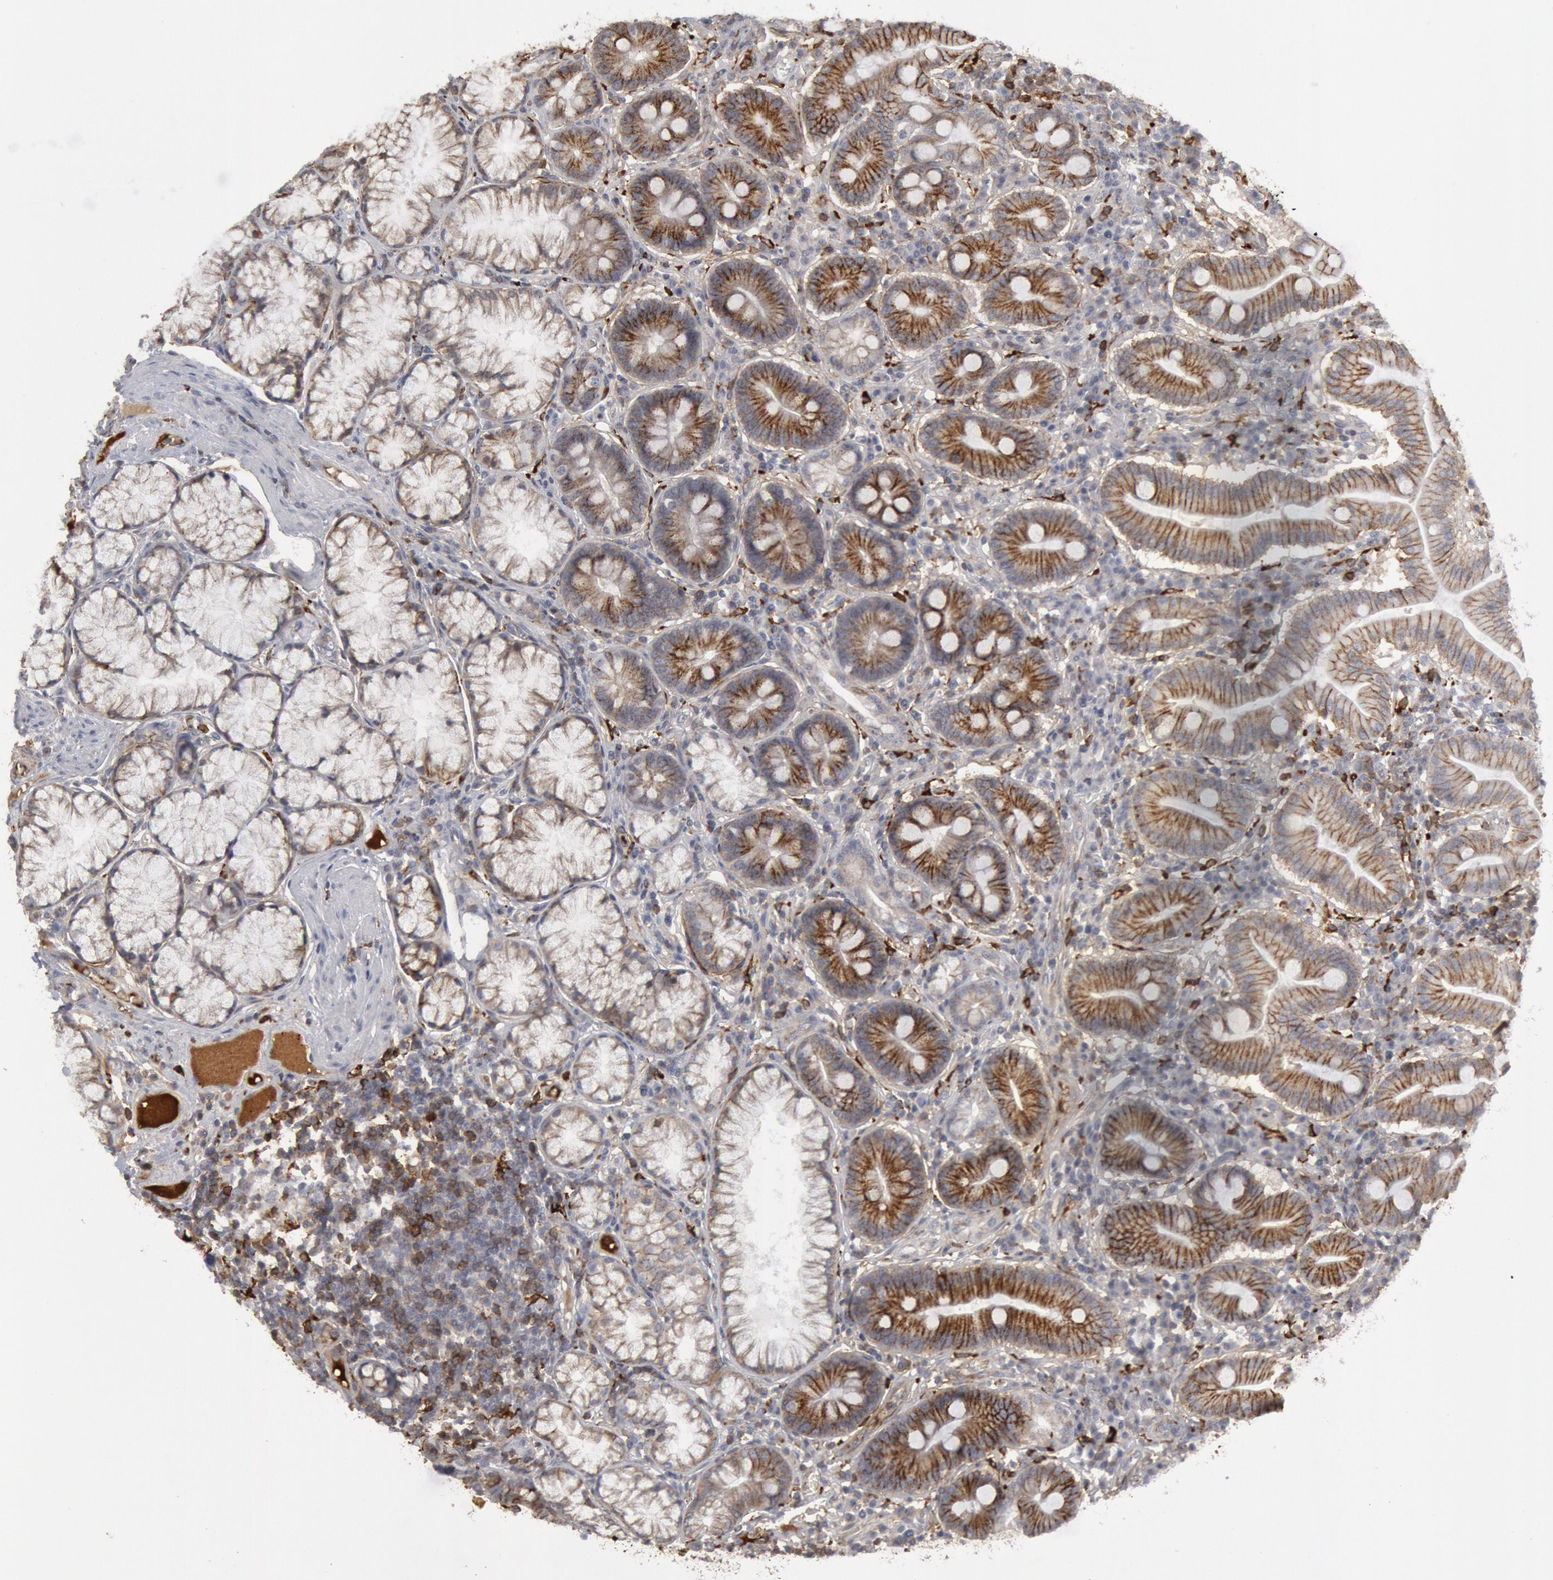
{"staining": {"intensity": "weak", "quantity": ">75%", "location": "cytoplasmic/membranous"}, "tissue": "duodenum", "cell_type": "Glandular cells", "image_type": "normal", "snomed": [{"axis": "morphology", "description": "Normal tissue, NOS"}, {"axis": "topography", "description": "Duodenum"}], "caption": "IHC histopathology image of normal duodenum: human duodenum stained using IHC demonstrates low levels of weak protein expression localized specifically in the cytoplasmic/membranous of glandular cells, appearing as a cytoplasmic/membranous brown color.", "gene": "C1QC", "patient": {"sex": "male", "age": 50}}